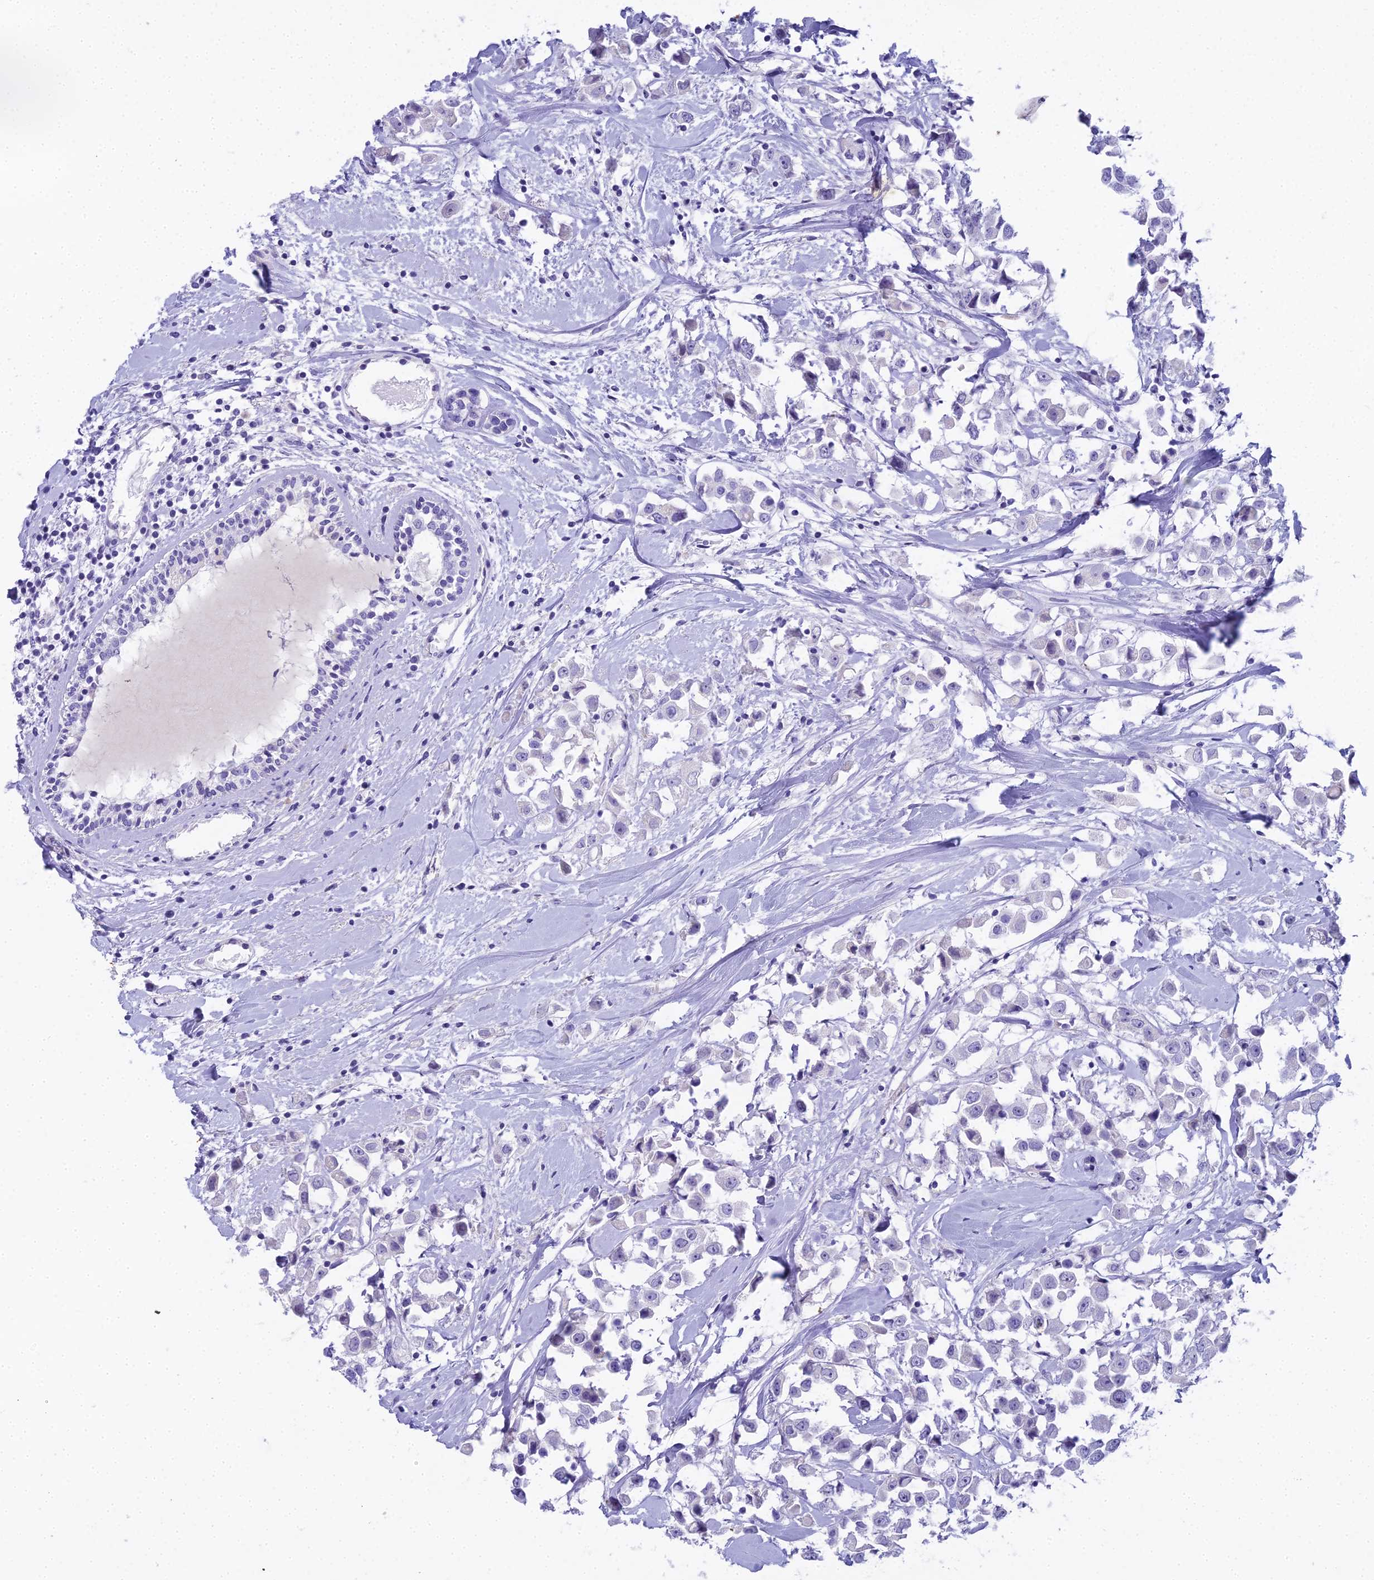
{"staining": {"intensity": "negative", "quantity": "none", "location": "none"}, "tissue": "breast cancer", "cell_type": "Tumor cells", "image_type": "cancer", "snomed": [{"axis": "morphology", "description": "Duct carcinoma"}, {"axis": "topography", "description": "Breast"}], "caption": "Immunohistochemistry of breast cancer (invasive ductal carcinoma) displays no staining in tumor cells. (DAB immunohistochemistry (IHC) with hematoxylin counter stain).", "gene": "UNC80", "patient": {"sex": "female", "age": 61}}